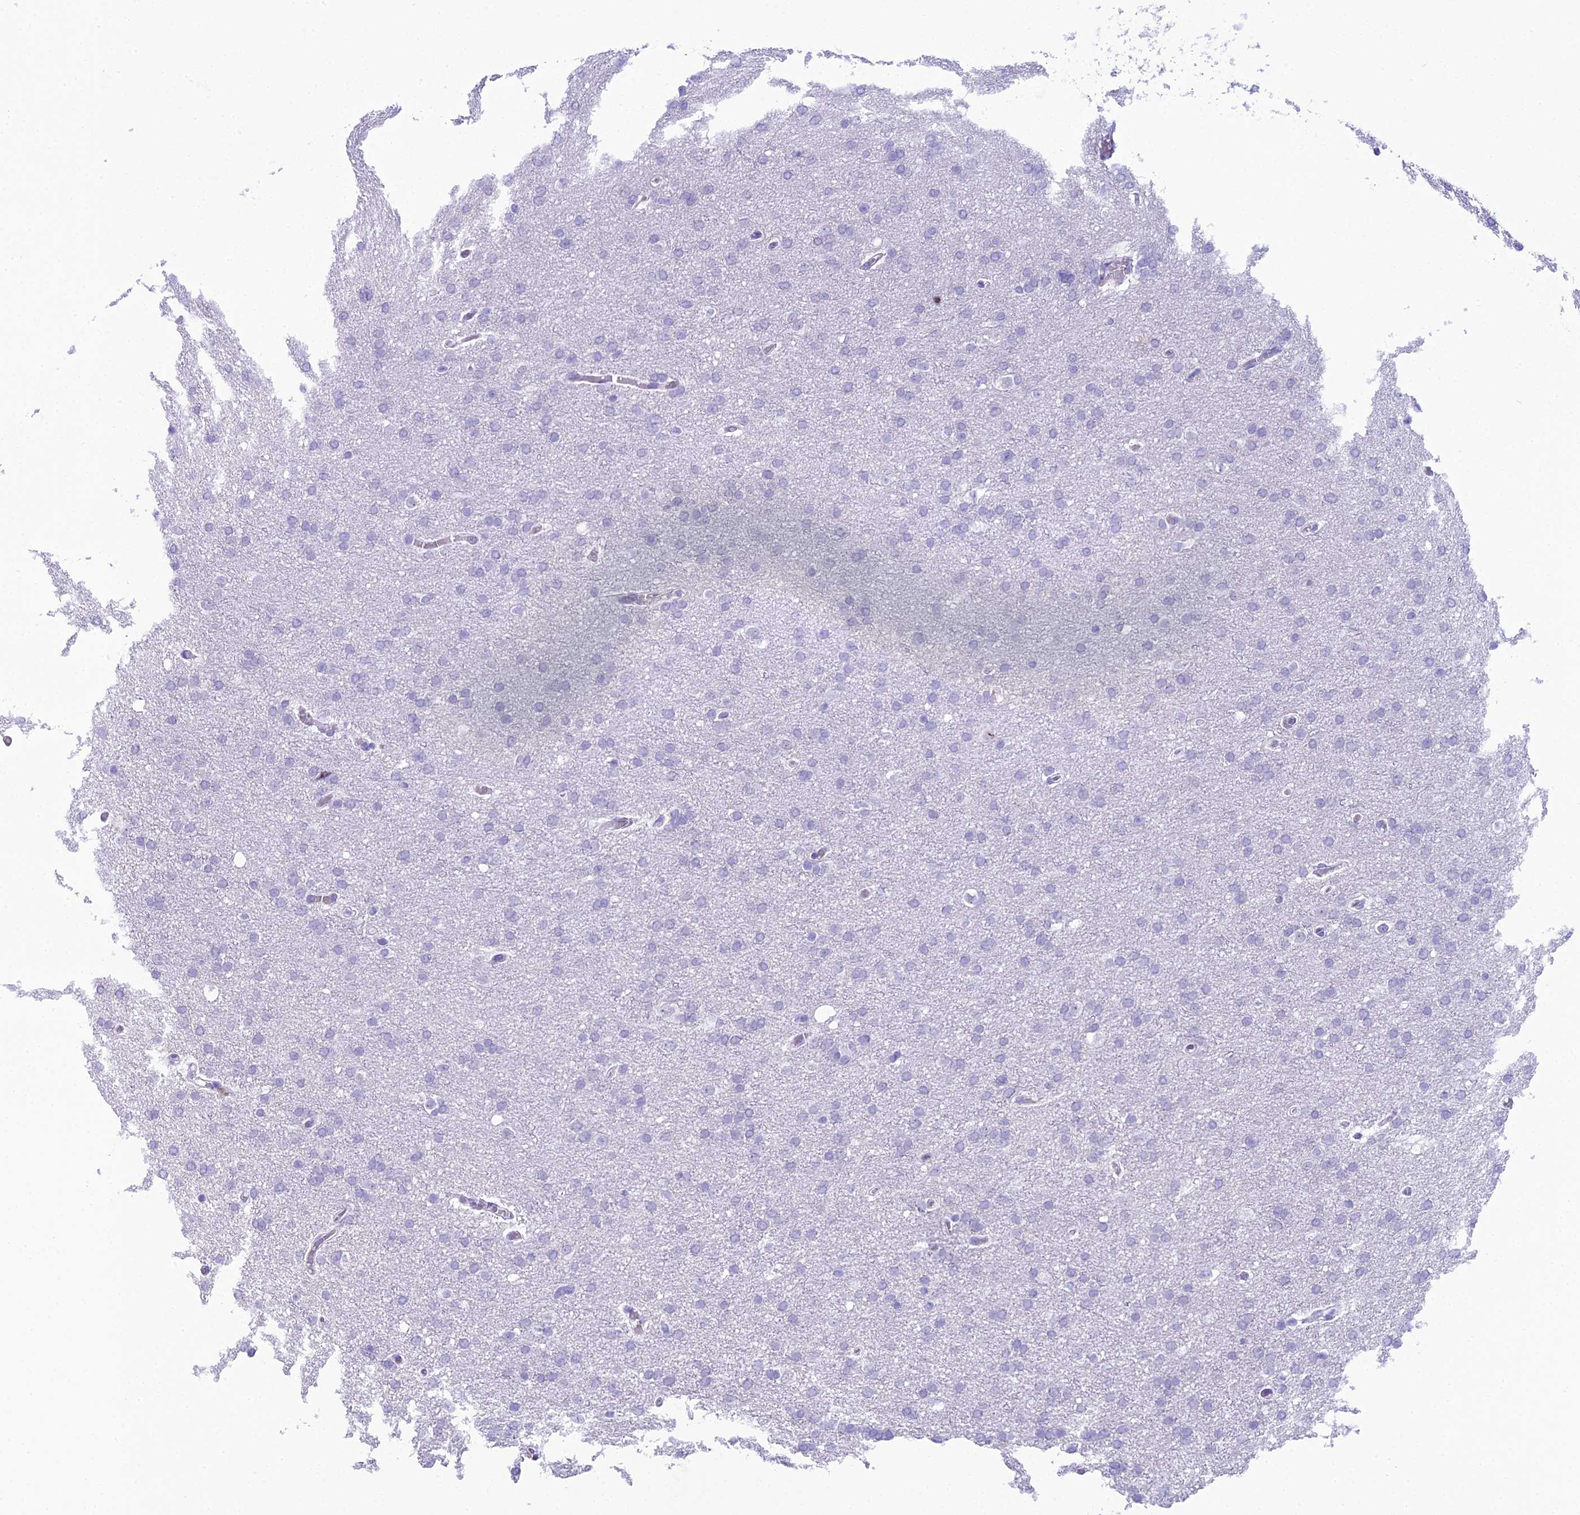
{"staining": {"intensity": "negative", "quantity": "none", "location": "none"}, "tissue": "glioma", "cell_type": "Tumor cells", "image_type": "cancer", "snomed": [{"axis": "morphology", "description": "Glioma, malignant, High grade"}, {"axis": "topography", "description": "Cerebral cortex"}], "caption": "This is an immunohistochemistry (IHC) photomicrograph of high-grade glioma (malignant). There is no staining in tumor cells.", "gene": "RNPS1", "patient": {"sex": "female", "age": 36}}